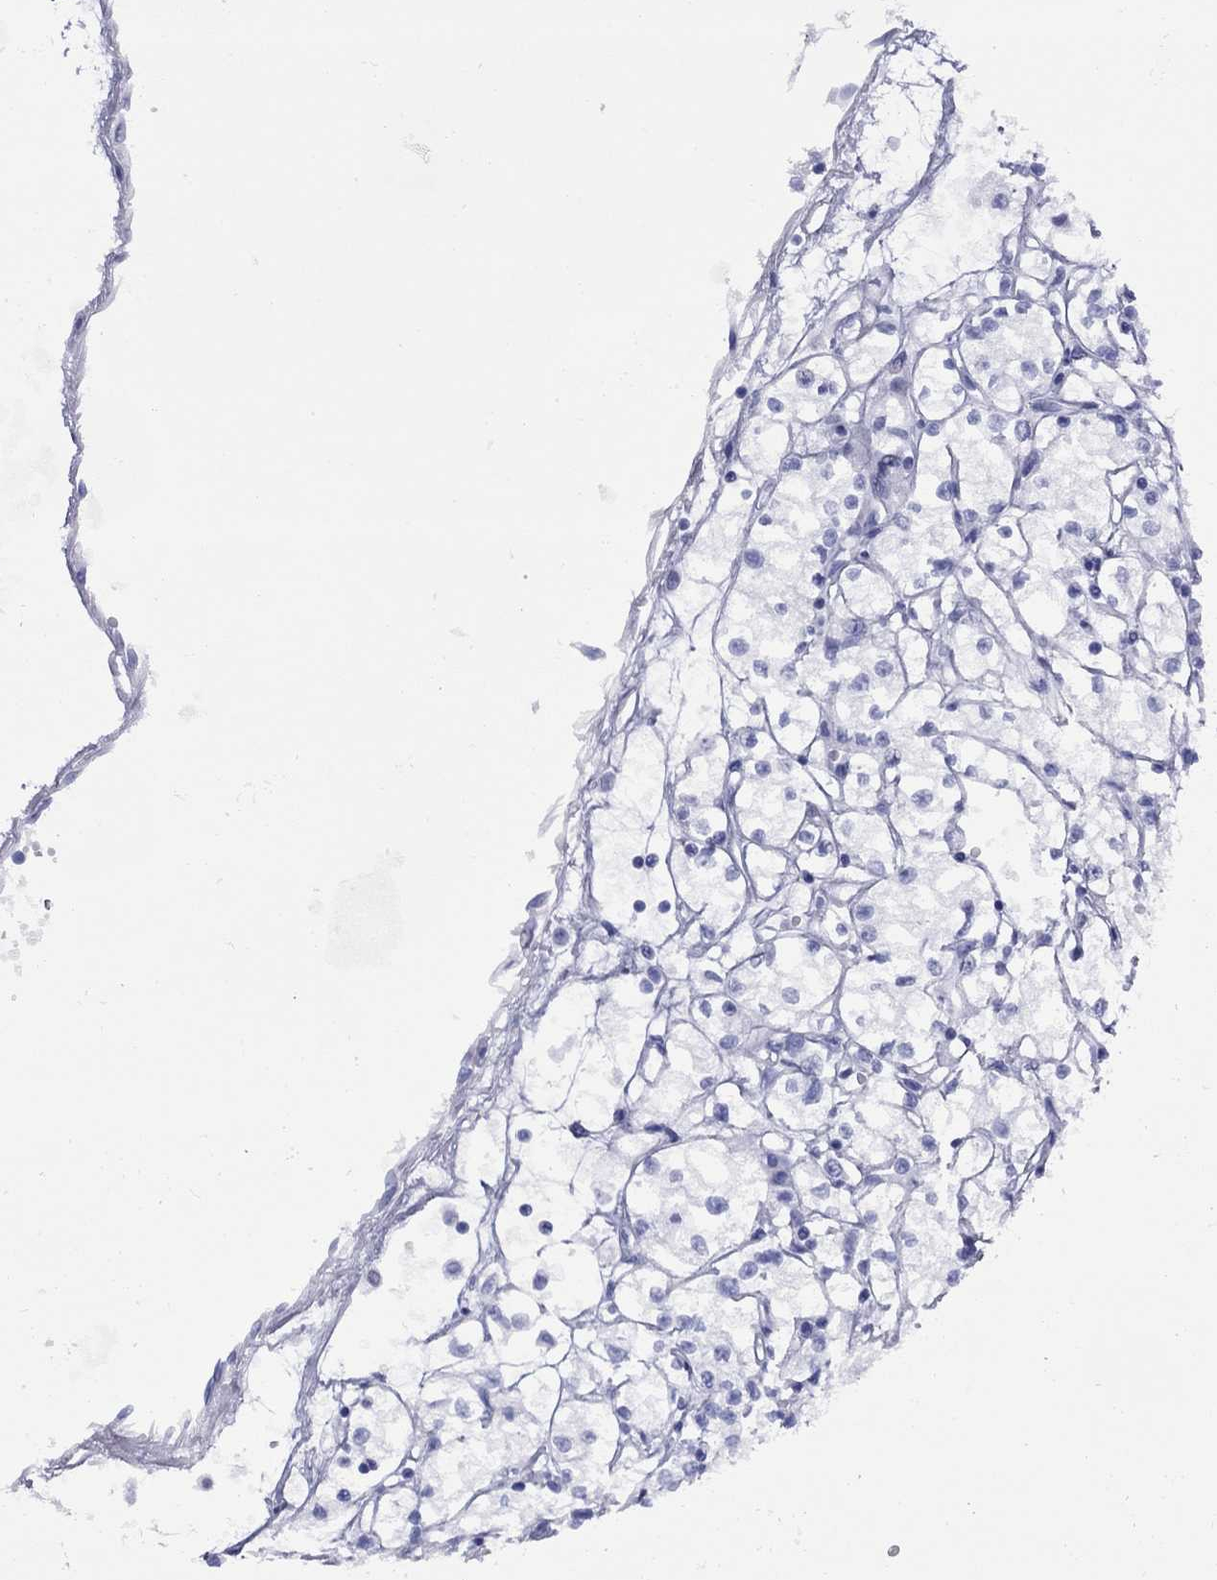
{"staining": {"intensity": "negative", "quantity": "none", "location": "none"}, "tissue": "renal cancer", "cell_type": "Tumor cells", "image_type": "cancer", "snomed": [{"axis": "morphology", "description": "Adenocarcinoma, NOS"}, {"axis": "topography", "description": "Kidney"}], "caption": "DAB immunohistochemical staining of renal cancer displays no significant staining in tumor cells.", "gene": "ROM1", "patient": {"sex": "male", "age": 67}}